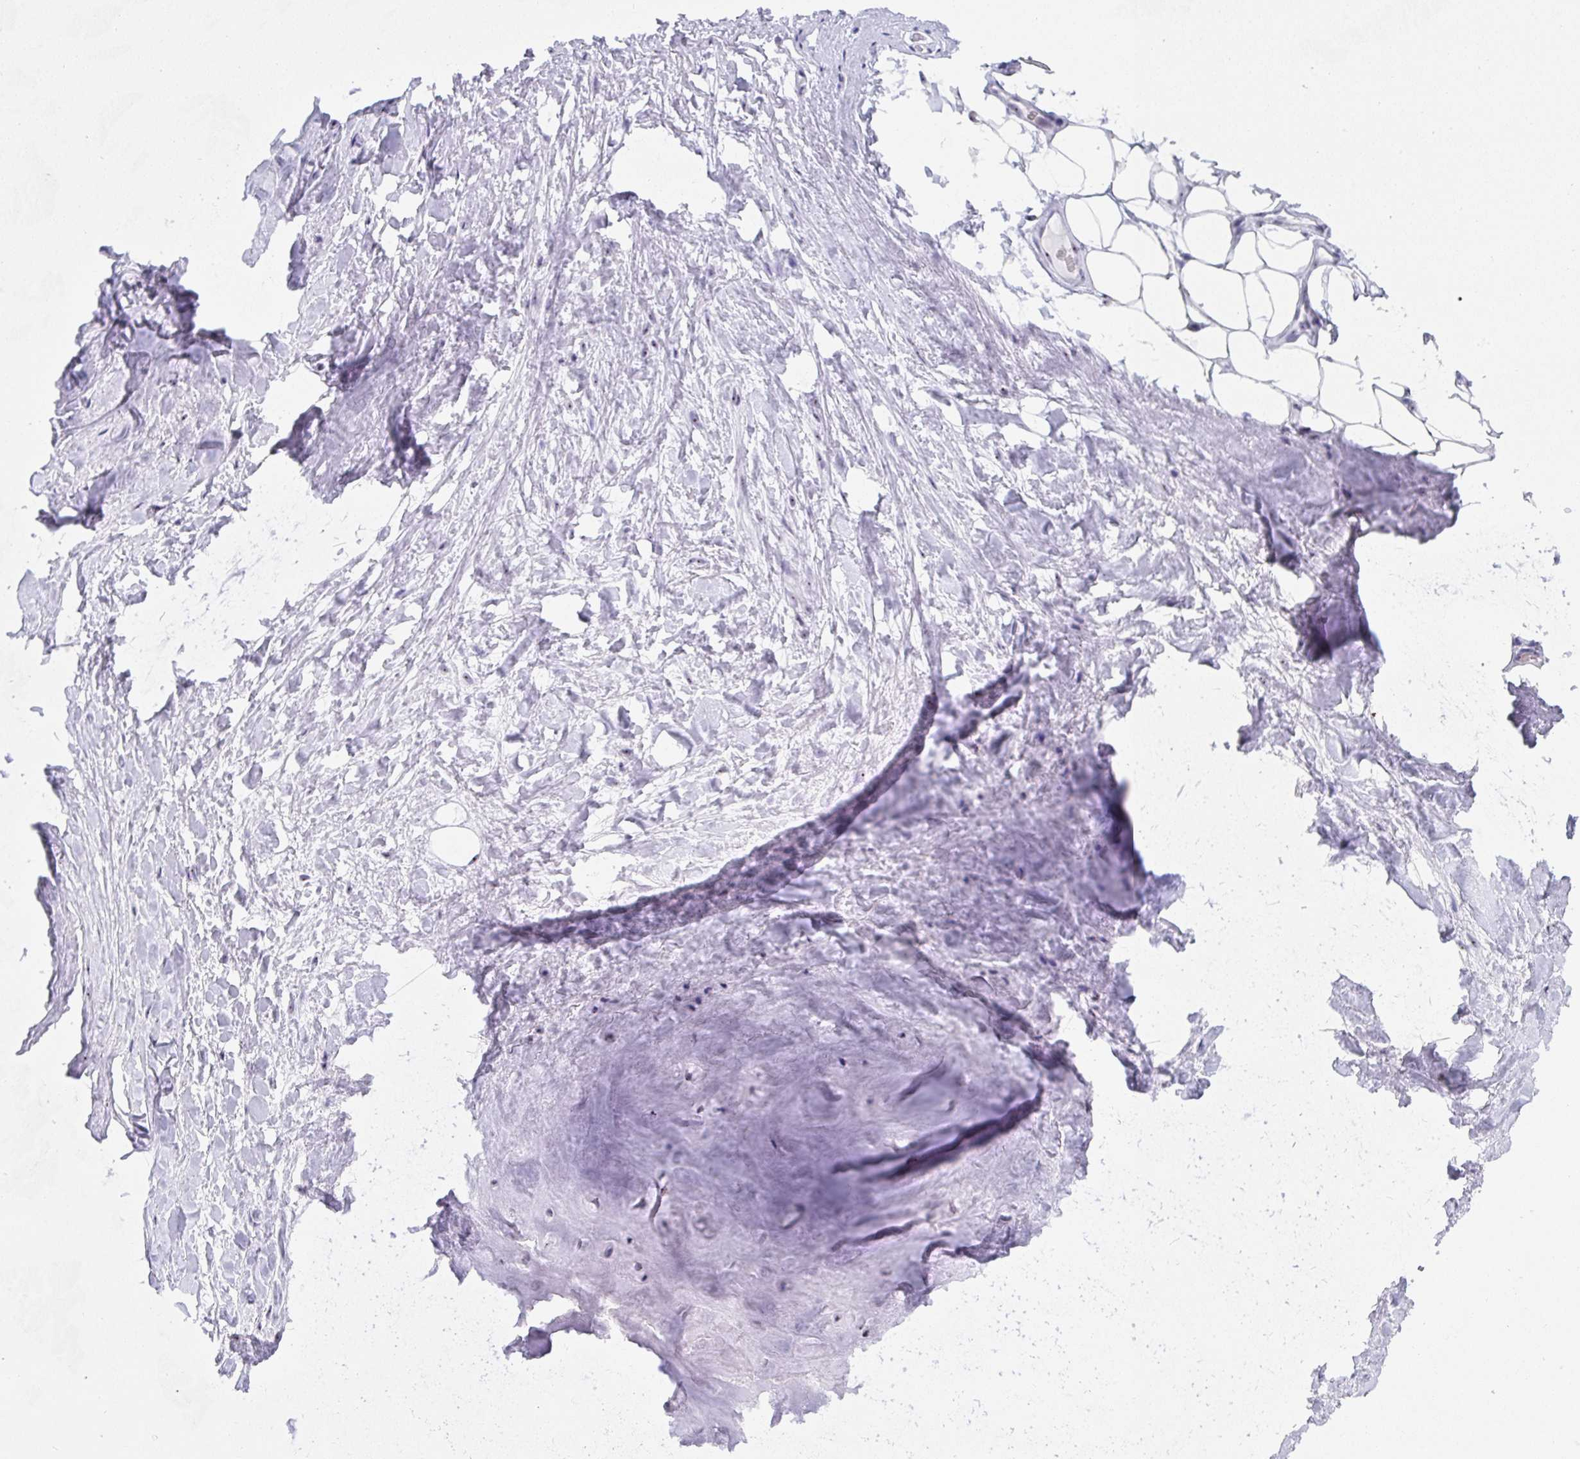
{"staining": {"intensity": "negative", "quantity": "none", "location": "none"}, "tissue": "adipose tissue", "cell_type": "Adipocytes", "image_type": "normal", "snomed": [{"axis": "morphology", "description": "Normal tissue, NOS"}, {"axis": "topography", "description": "Lymph node"}, {"axis": "topography", "description": "Cartilage tissue"}, {"axis": "topography", "description": "Nasopharynx"}], "caption": "Immunohistochemical staining of normal adipose tissue reveals no significant expression in adipocytes. (DAB (3,3'-diaminobenzidine) IHC, high magnification).", "gene": "NOP10", "patient": {"sex": "male", "age": 63}}